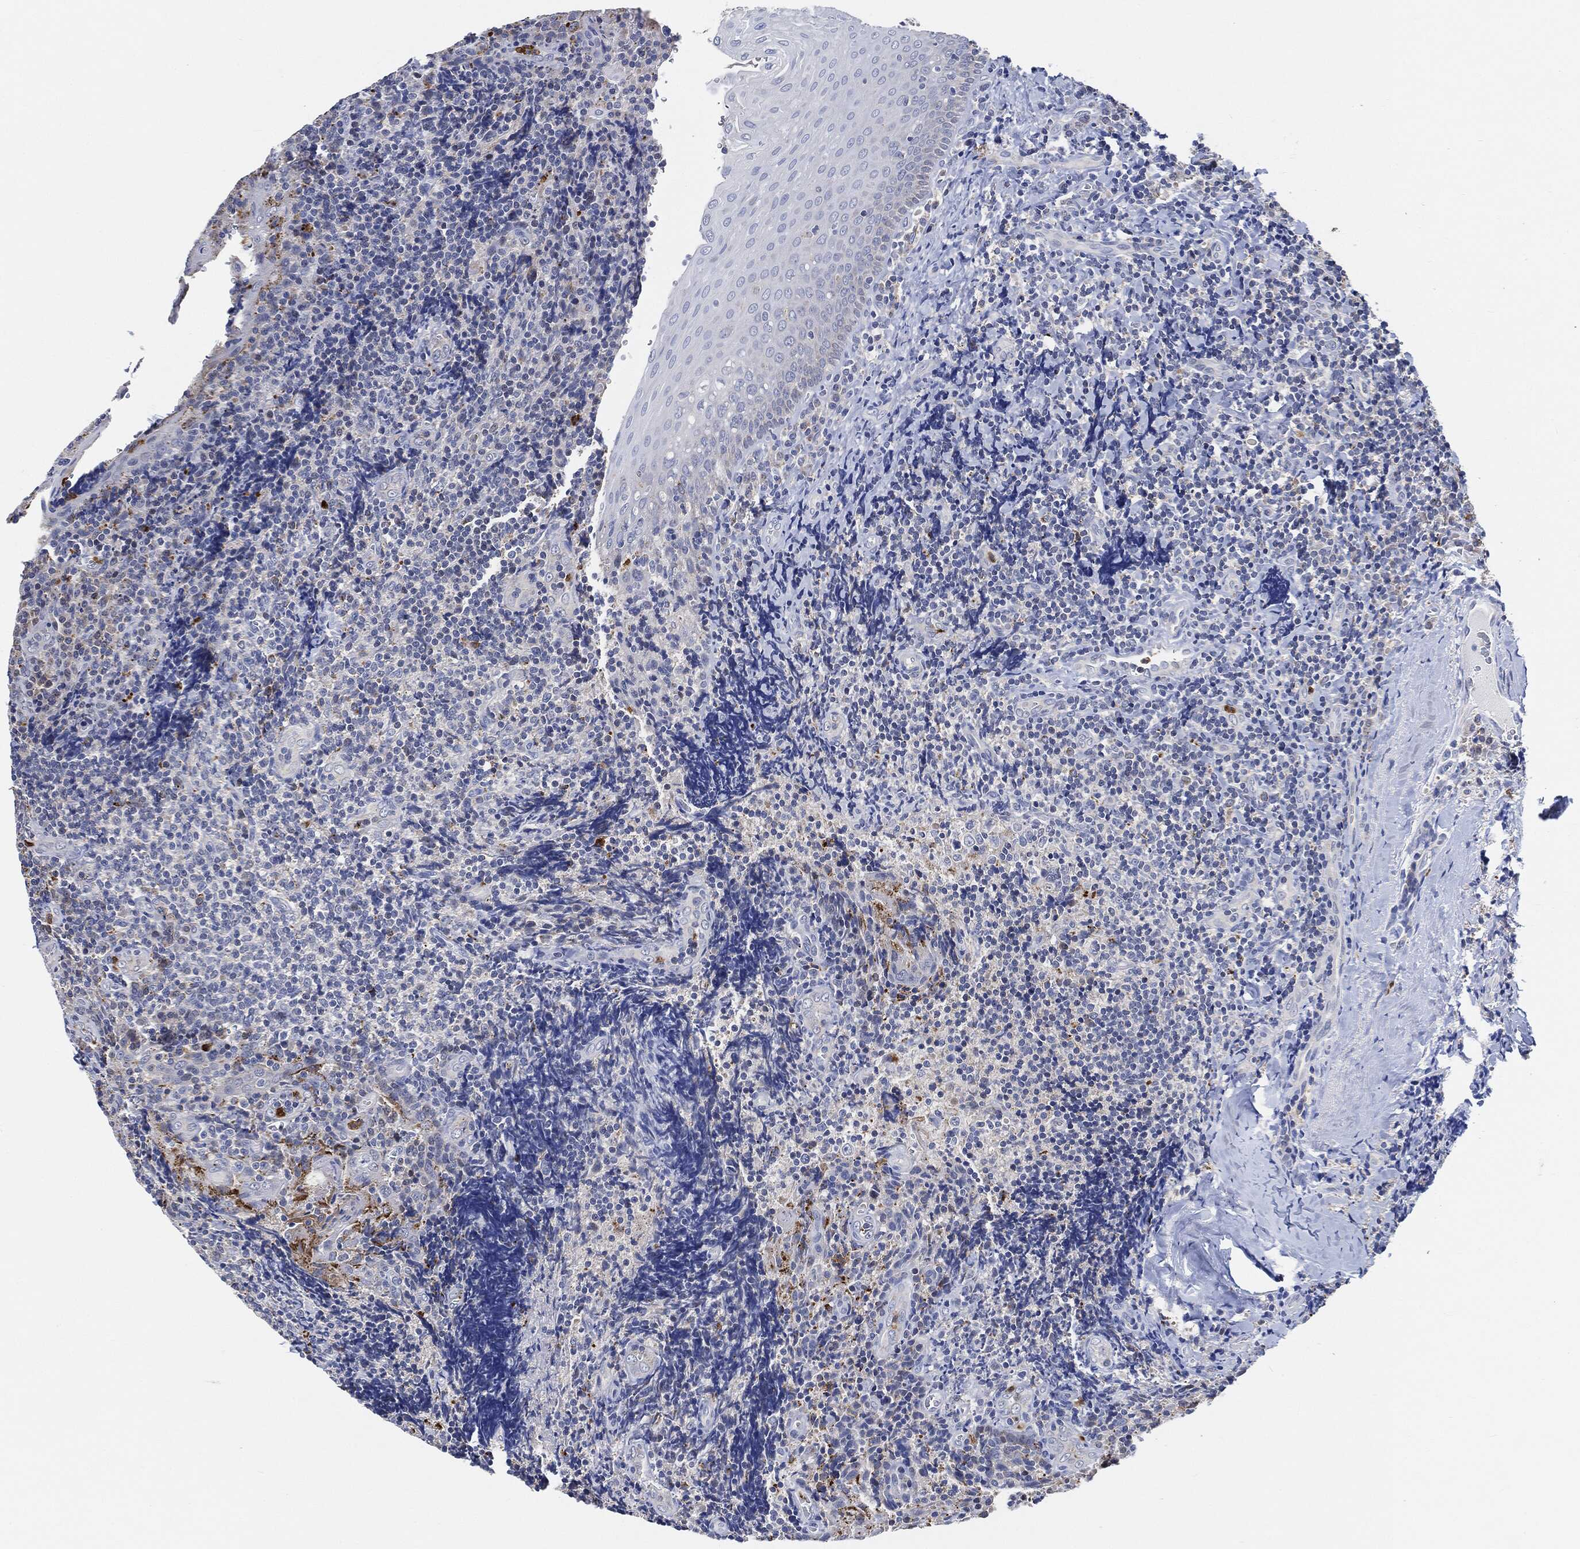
{"staining": {"intensity": "negative", "quantity": "none", "location": "none"}, "tissue": "tonsil", "cell_type": "Germinal center cells", "image_type": "normal", "snomed": [{"axis": "morphology", "description": "Normal tissue, NOS"}, {"axis": "morphology", "description": "Inflammation, NOS"}, {"axis": "topography", "description": "Tonsil"}], "caption": "This is a histopathology image of immunohistochemistry (IHC) staining of benign tonsil, which shows no positivity in germinal center cells. The staining is performed using DAB brown chromogen with nuclei counter-stained in using hematoxylin.", "gene": "VSIG4", "patient": {"sex": "female", "age": 31}}